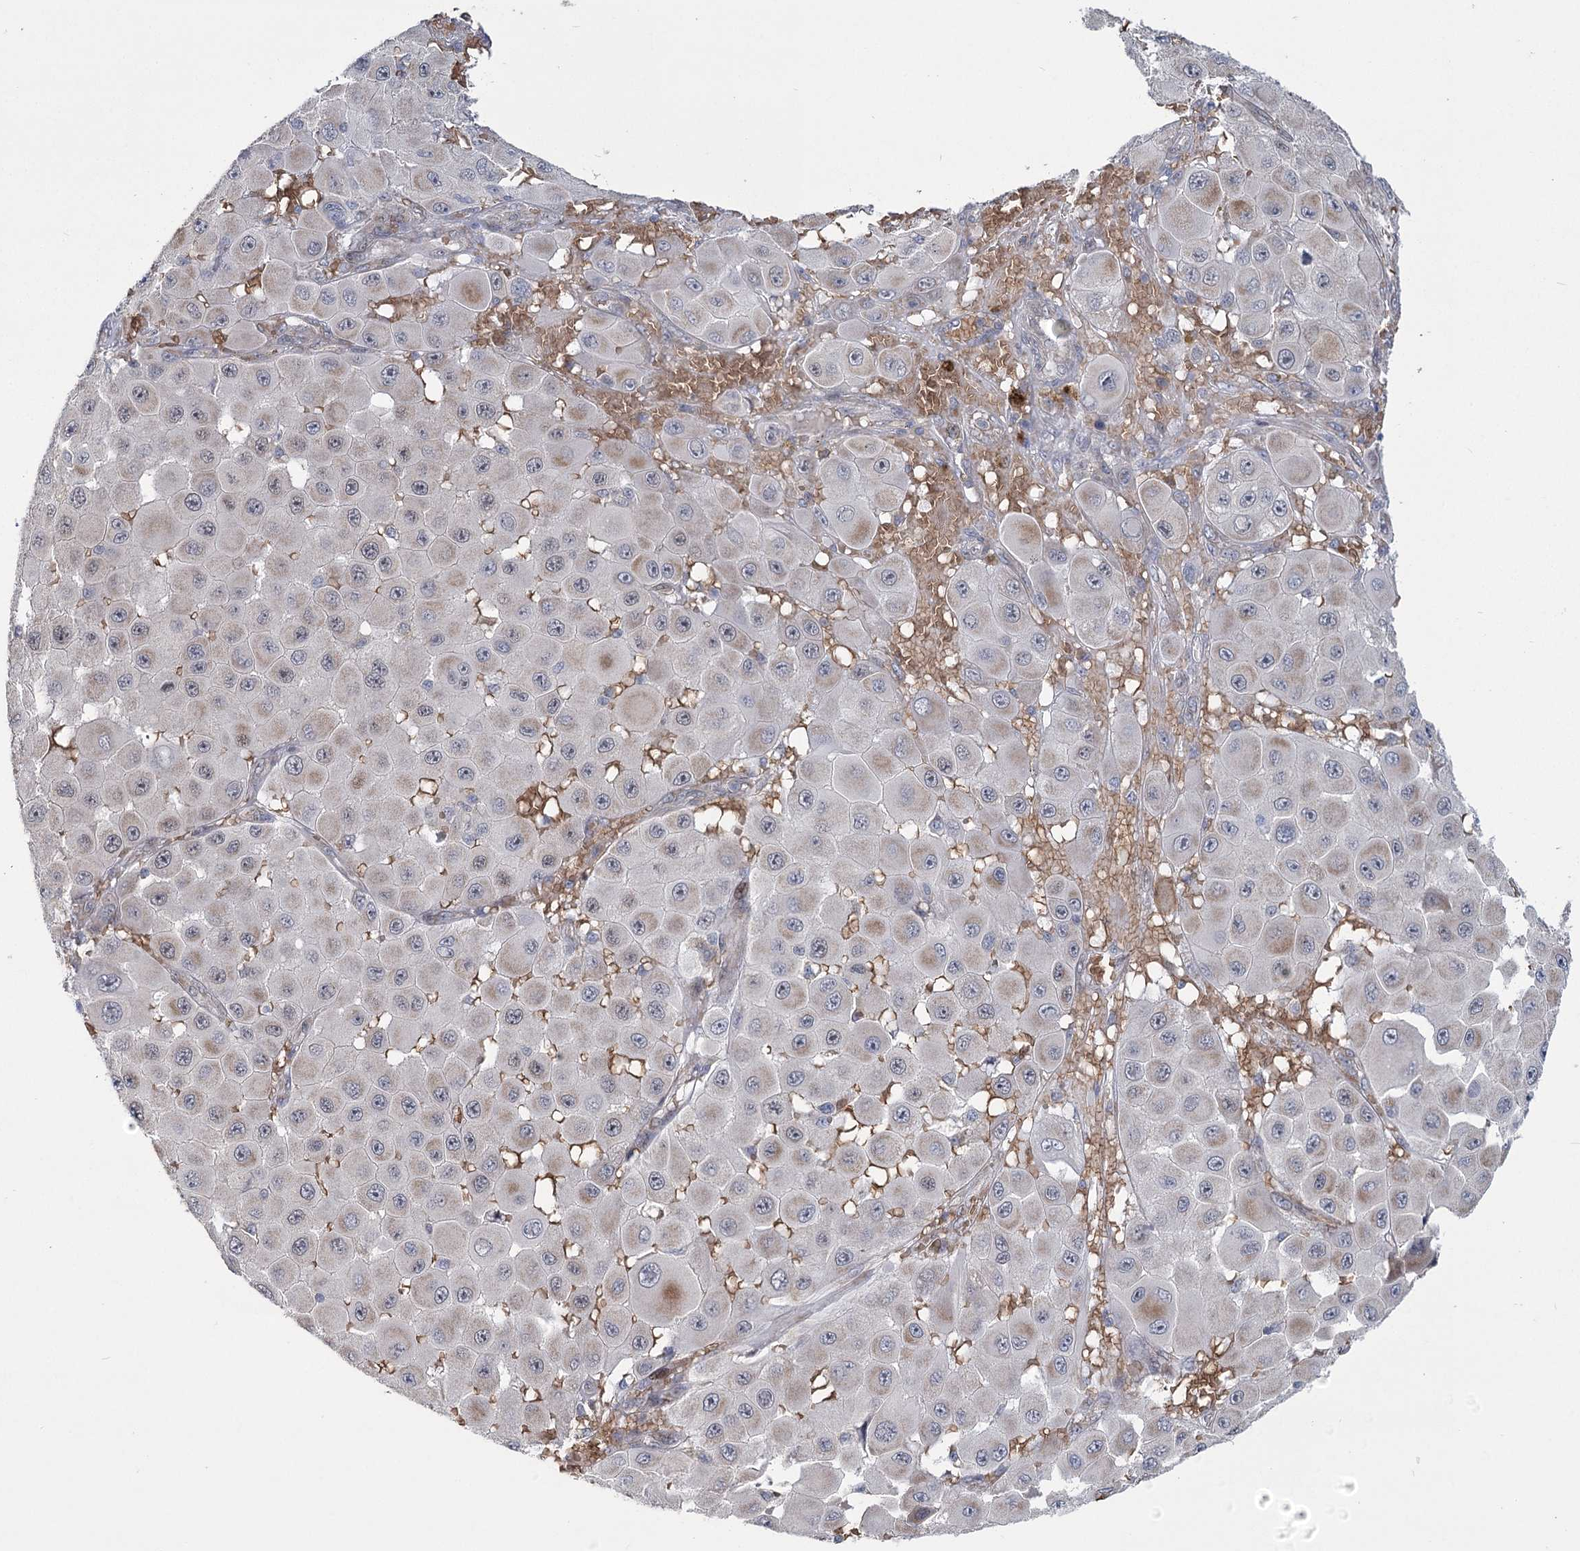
{"staining": {"intensity": "weak", "quantity": "<25%", "location": "cytoplasmic/membranous"}, "tissue": "melanoma", "cell_type": "Tumor cells", "image_type": "cancer", "snomed": [{"axis": "morphology", "description": "Malignant melanoma, NOS"}, {"axis": "topography", "description": "Skin"}], "caption": "Immunohistochemistry histopathology image of melanoma stained for a protein (brown), which demonstrates no staining in tumor cells.", "gene": "NSMCE4A", "patient": {"sex": "female", "age": 81}}